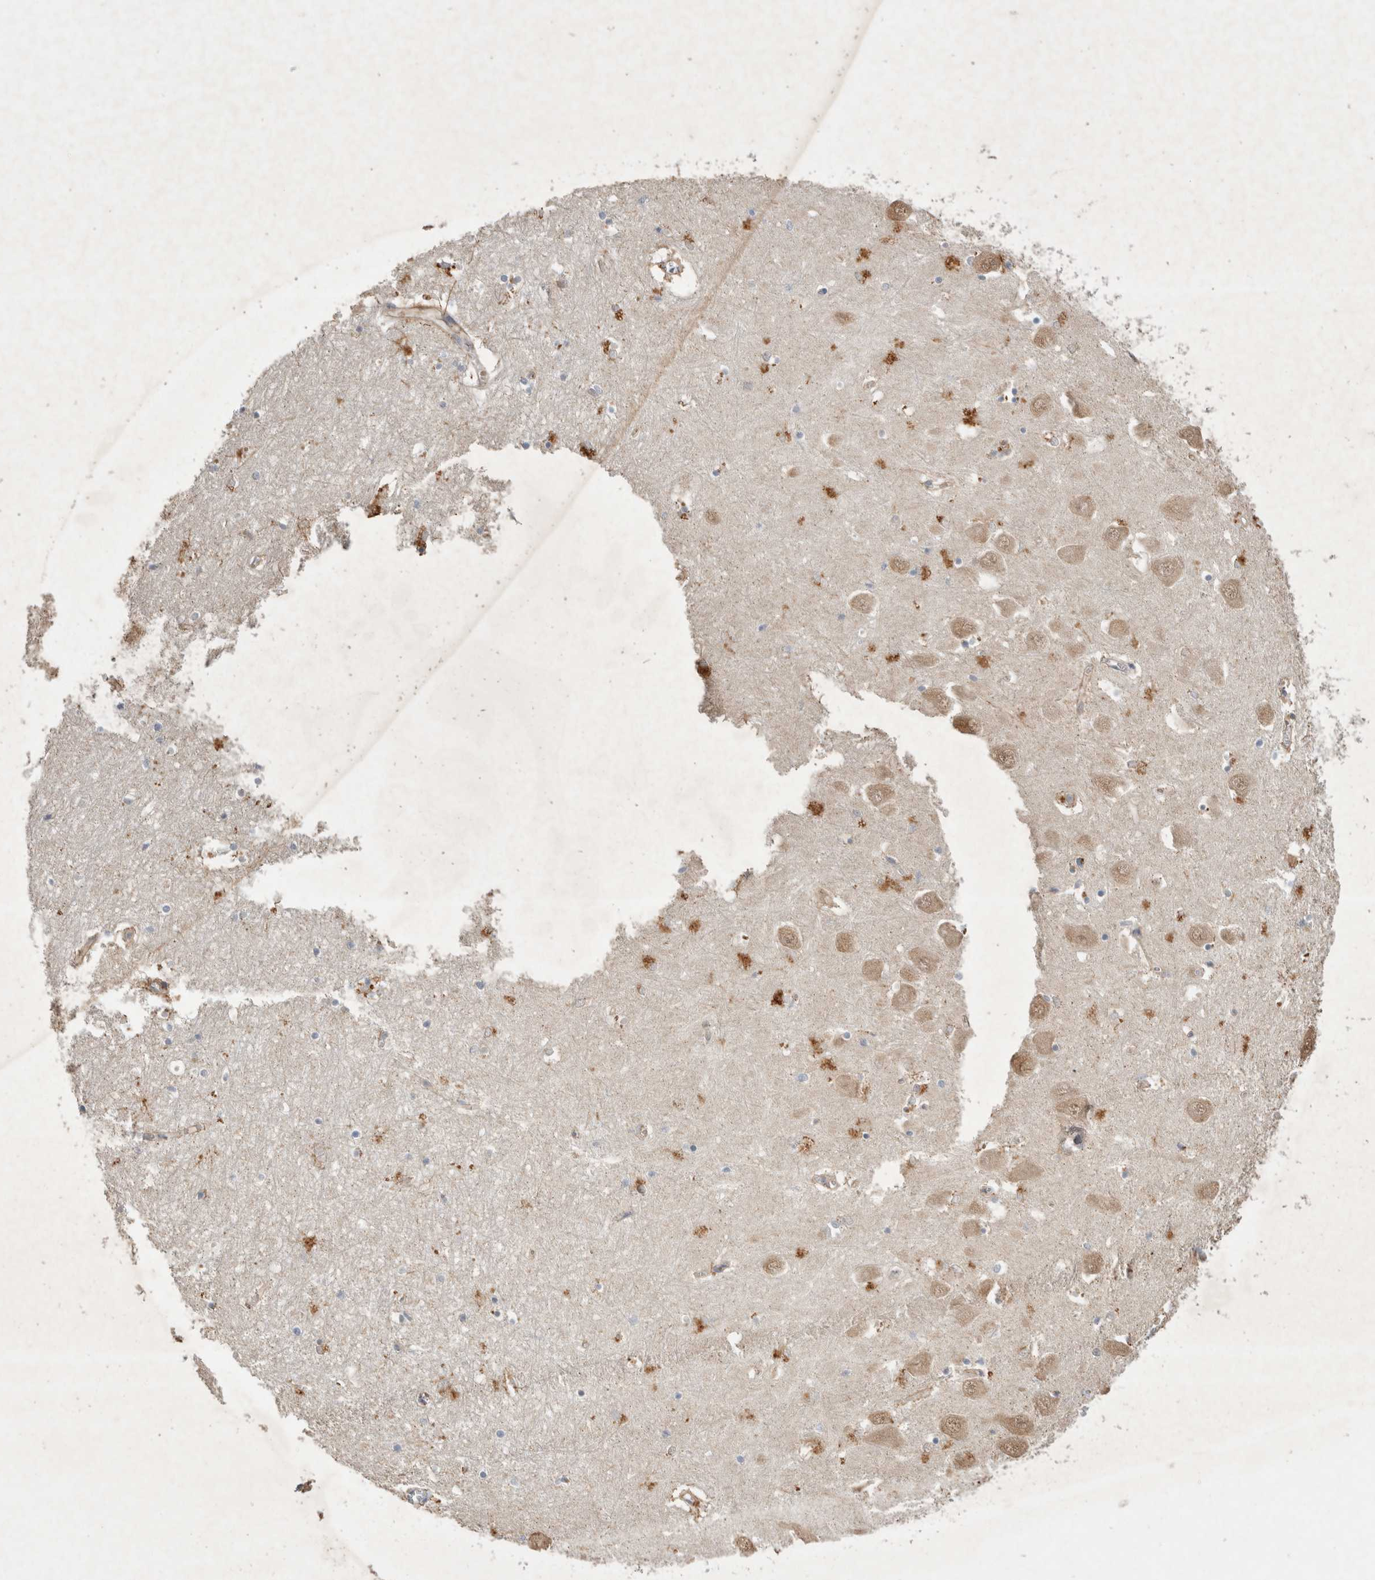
{"staining": {"intensity": "negative", "quantity": "none", "location": "none"}, "tissue": "hippocampus", "cell_type": "Glial cells", "image_type": "normal", "snomed": [{"axis": "morphology", "description": "Normal tissue, NOS"}, {"axis": "topography", "description": "Hippocampus"}], "caption": "Normal hippocampus was stained to show a protein in brown. There is no significant positivity in glial cells. (DAB immunohistochemistry (IHC), high magnification).", "gene": "NMU", "patient": {"sex": "male", "age": 70}}